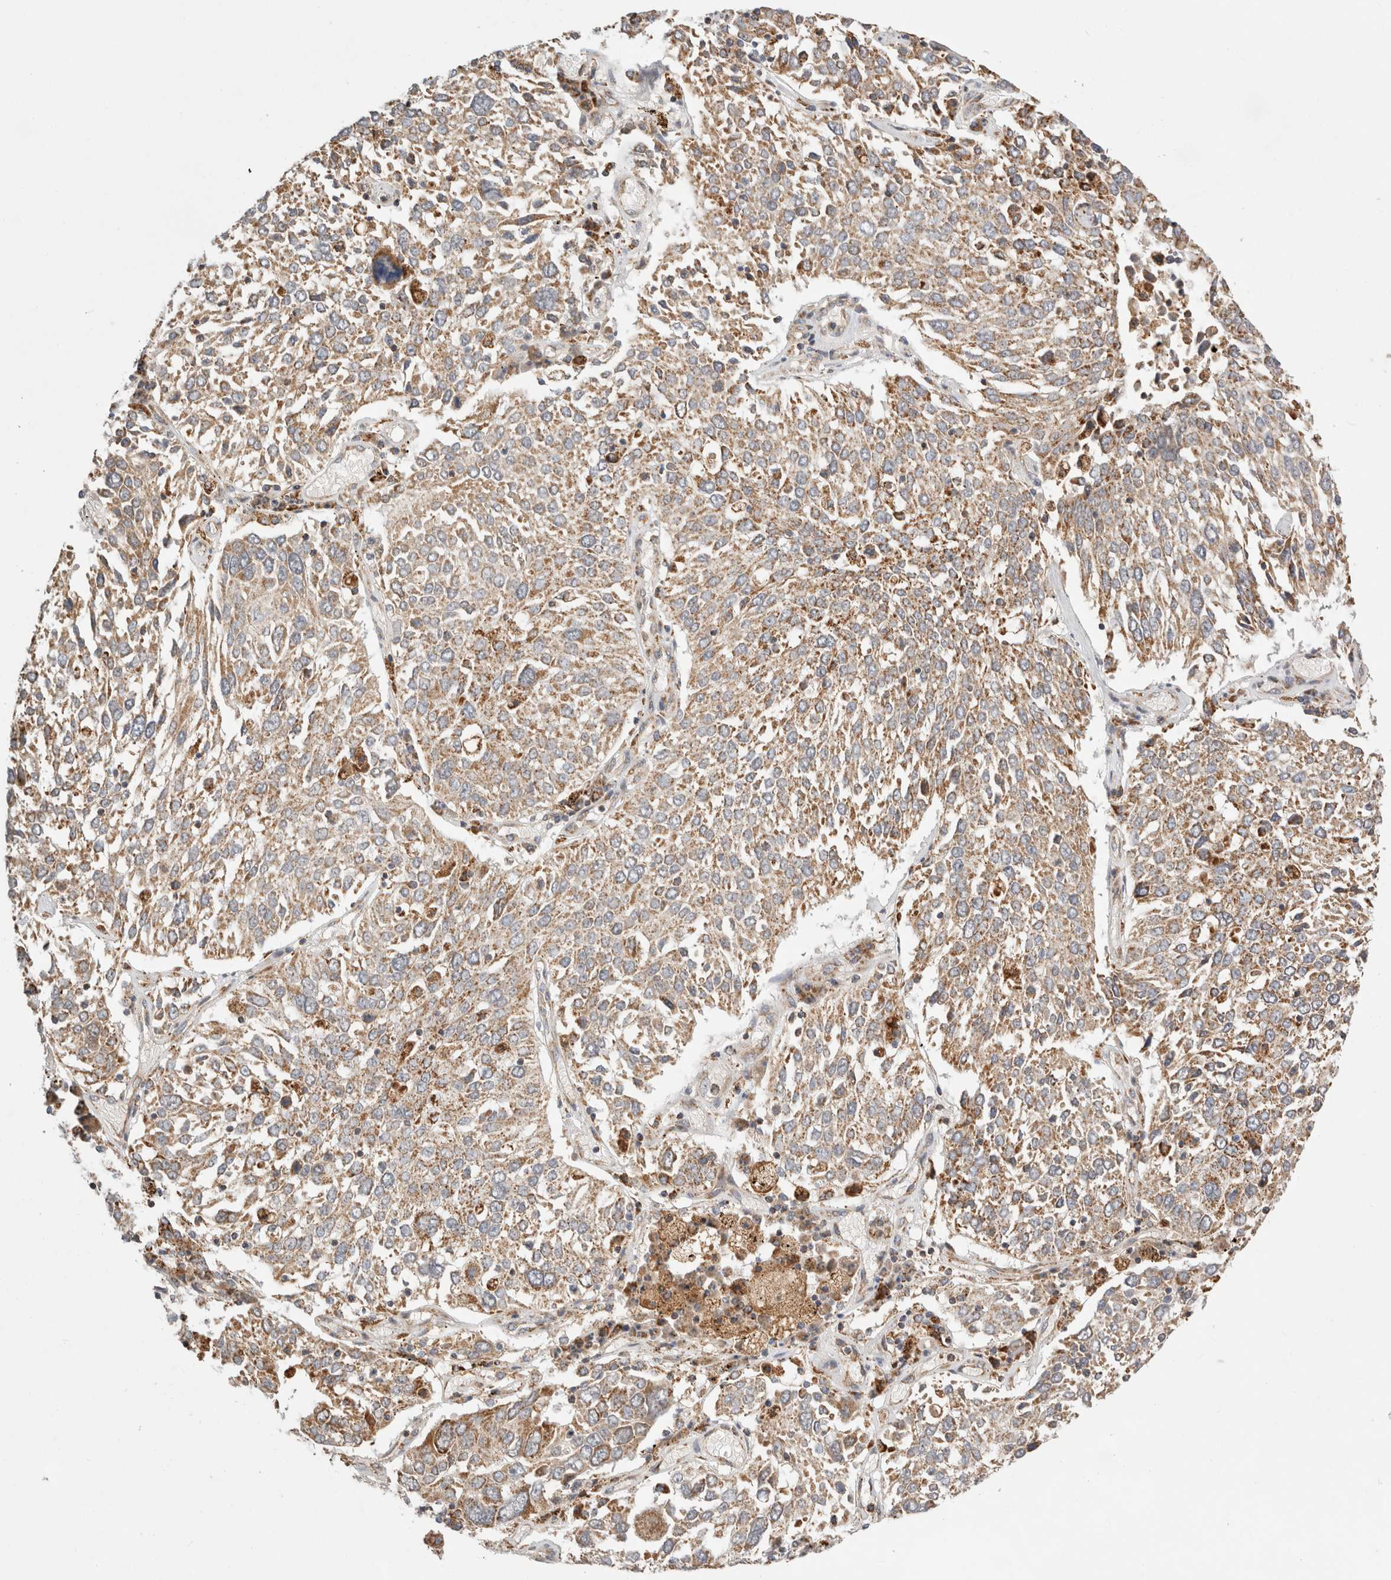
{"staining": {"intensity": "weak", "quantity": ">75%", "location": "cytoplasmic/membranous"}, "tissue": "lung cancer", "cell_type": "Tumor cells", "image_type": "cancer", "snomed": [{"axis": "morphology", "description": "Squamous cell carcinoma, NOS"}, {"axis": "topography", "description": "Lung"}], "caption": "Protein expression analysis of lung cancer displays weak cytoplasmic/membranous expression in about >75% of tumor cells. (DAB = brown stain, brightfield microscopy at high magnification).", "gene": "HROB", "patient": {"sex": "male", "age": 65}}